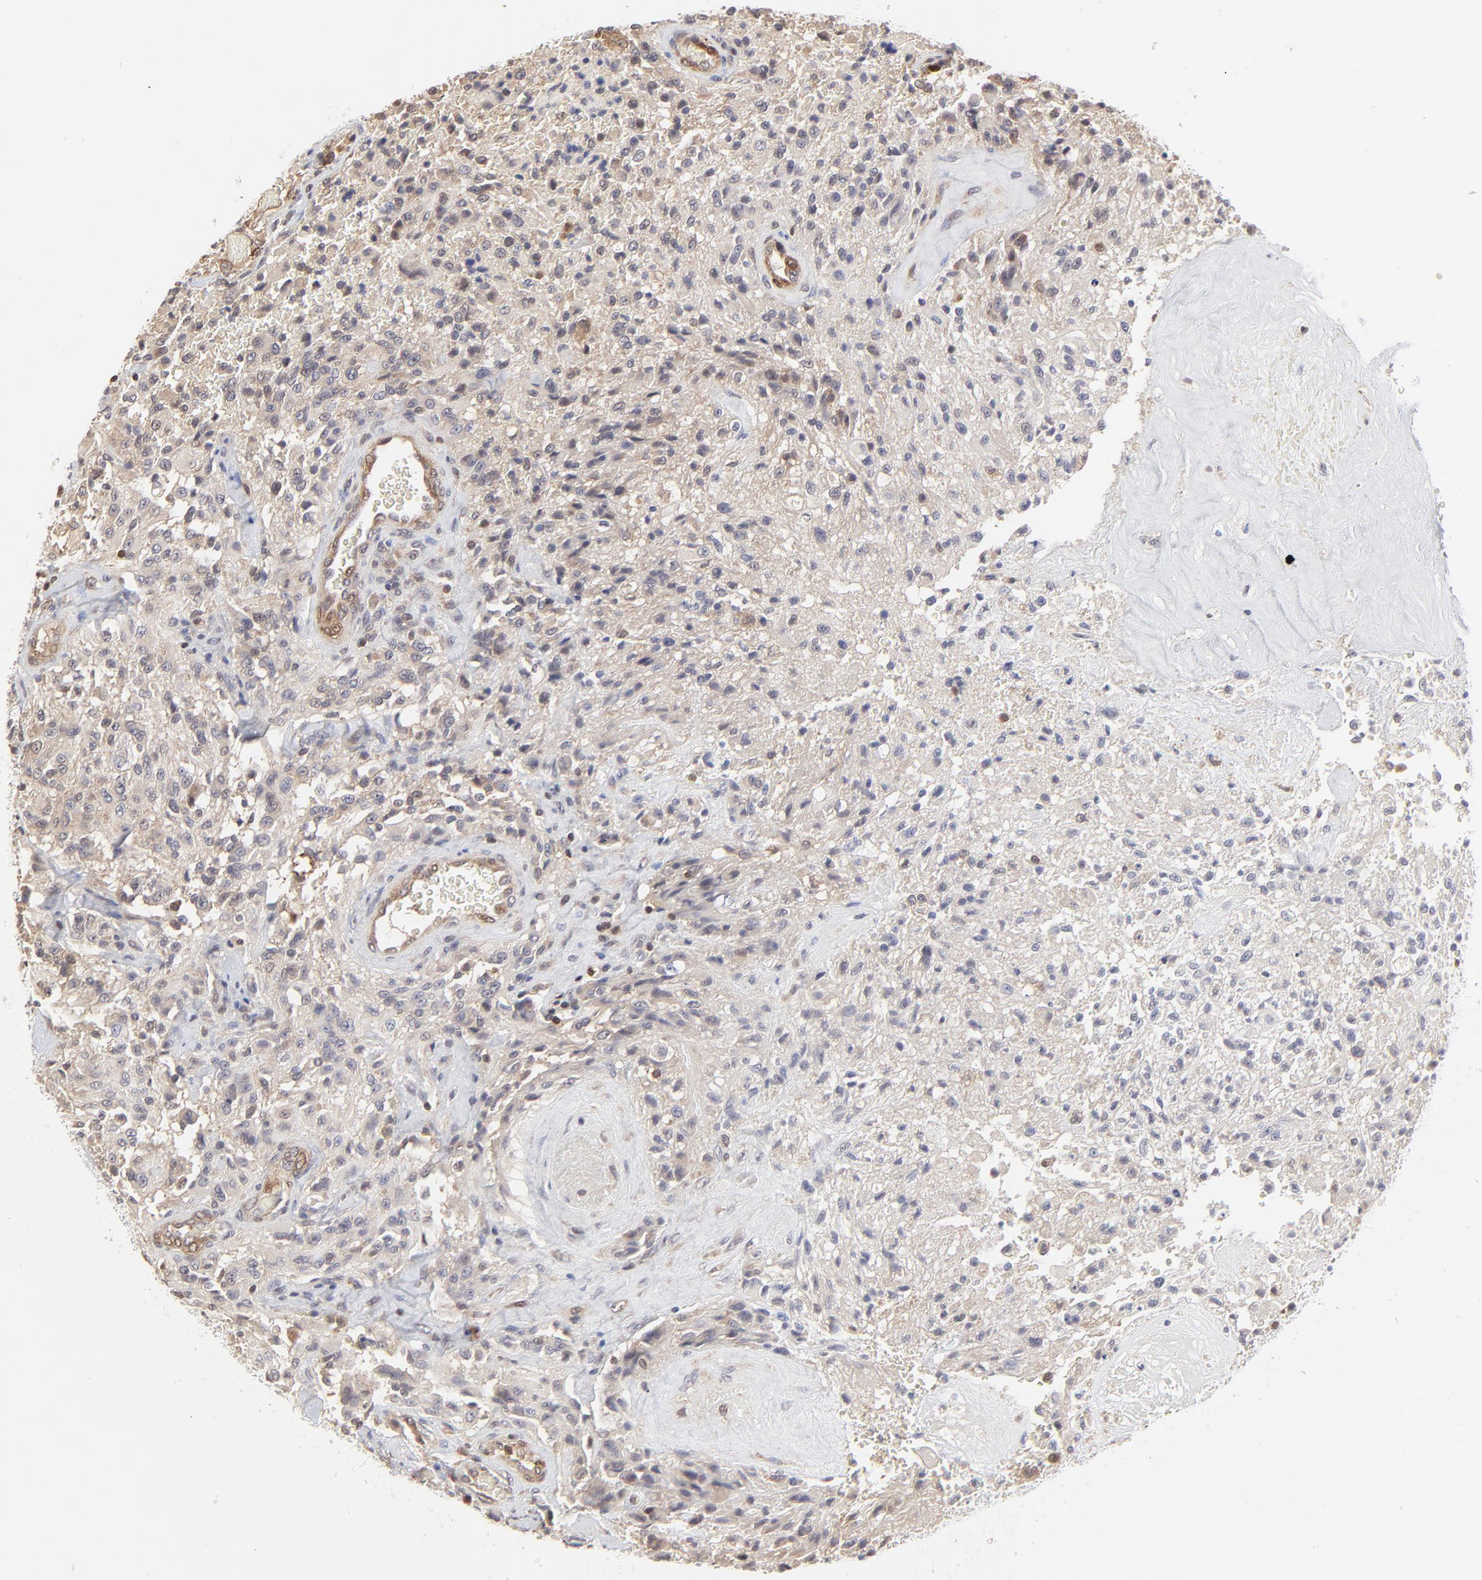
{"staining": {"intensity": "negative", "quantity": "none", "location": "none"}, "tissue": "glioma", "cell_type": "Tumor cells", "image_type": "cancer", "snomed": [{"axis": "morphology", "description": "Normal tissue, NOS"}, {"axis": "morphology", "description": "Glioma, malignant, High grade"}, {"axis": "topography", "description": "Cerebral cortex"}], "caption": "Tumor cells are negative for brown protein staining in malignant glioma (high-grade).", "gene": "CASP3", "patient": {"sex": "male", "age": 56}}